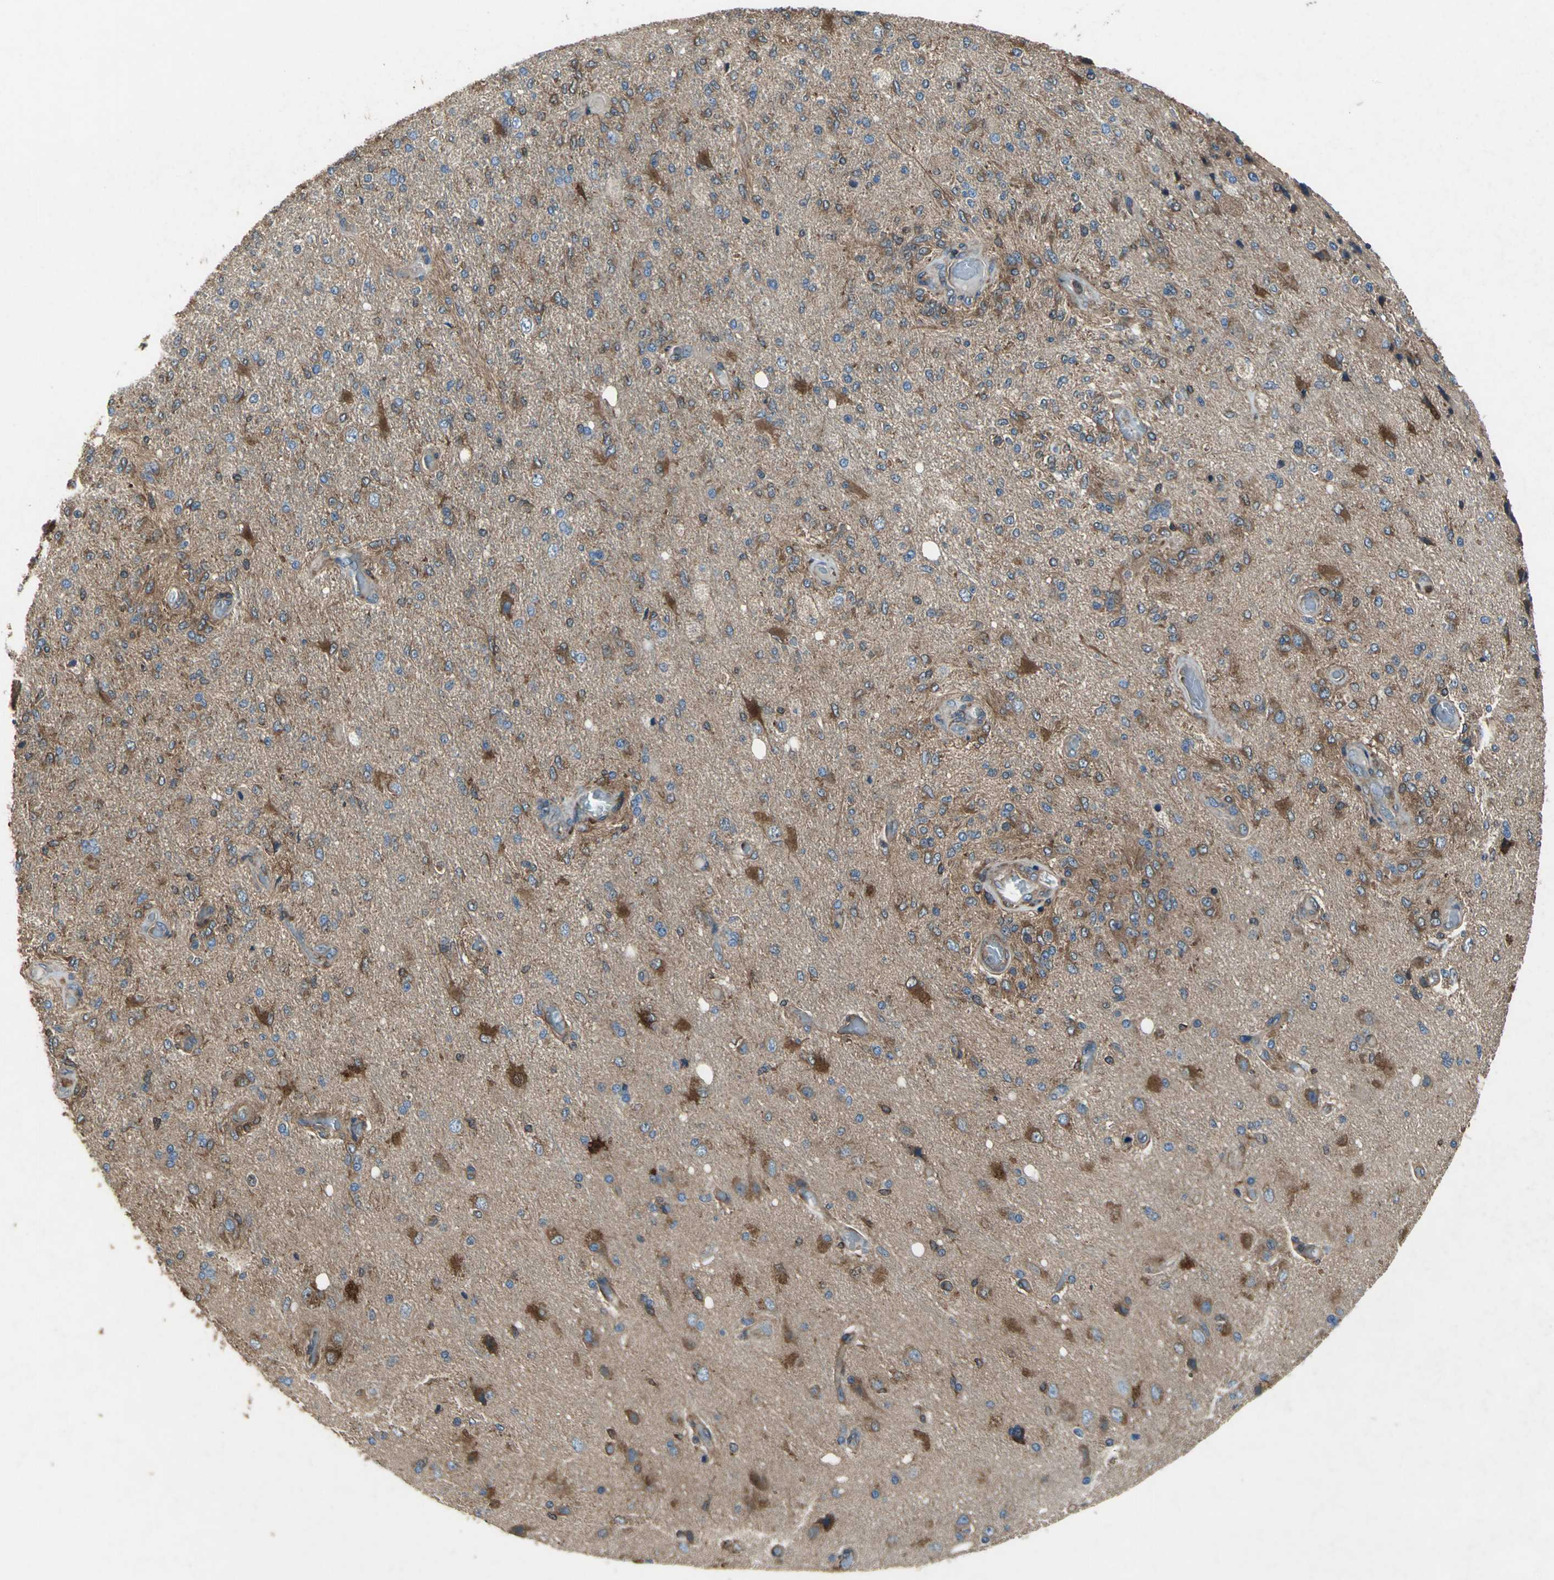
{"staining": {"intensity": "strong", "quantity": "25%-75%", "location": "cytoplasmic/membranous"}, "tissue": "glioma", "cell_type": "Tumor cells", "image_type": "cancer", "snomed": [{"axis": "morphology", "description": "Normal tissue, NOS"}, {"axis": "morphology", "description": "Glioma, malignant, High grade"}, {"axis": "topography", "description": "Cerebral cortex"}], "caption": "Protein staining demonstrates strong cytoplasmic/membranous staining in about 25%-75% of tumor cells in glioma.", "gene": "CAPN1", "patient": {"sex": "male", "age": 77}}